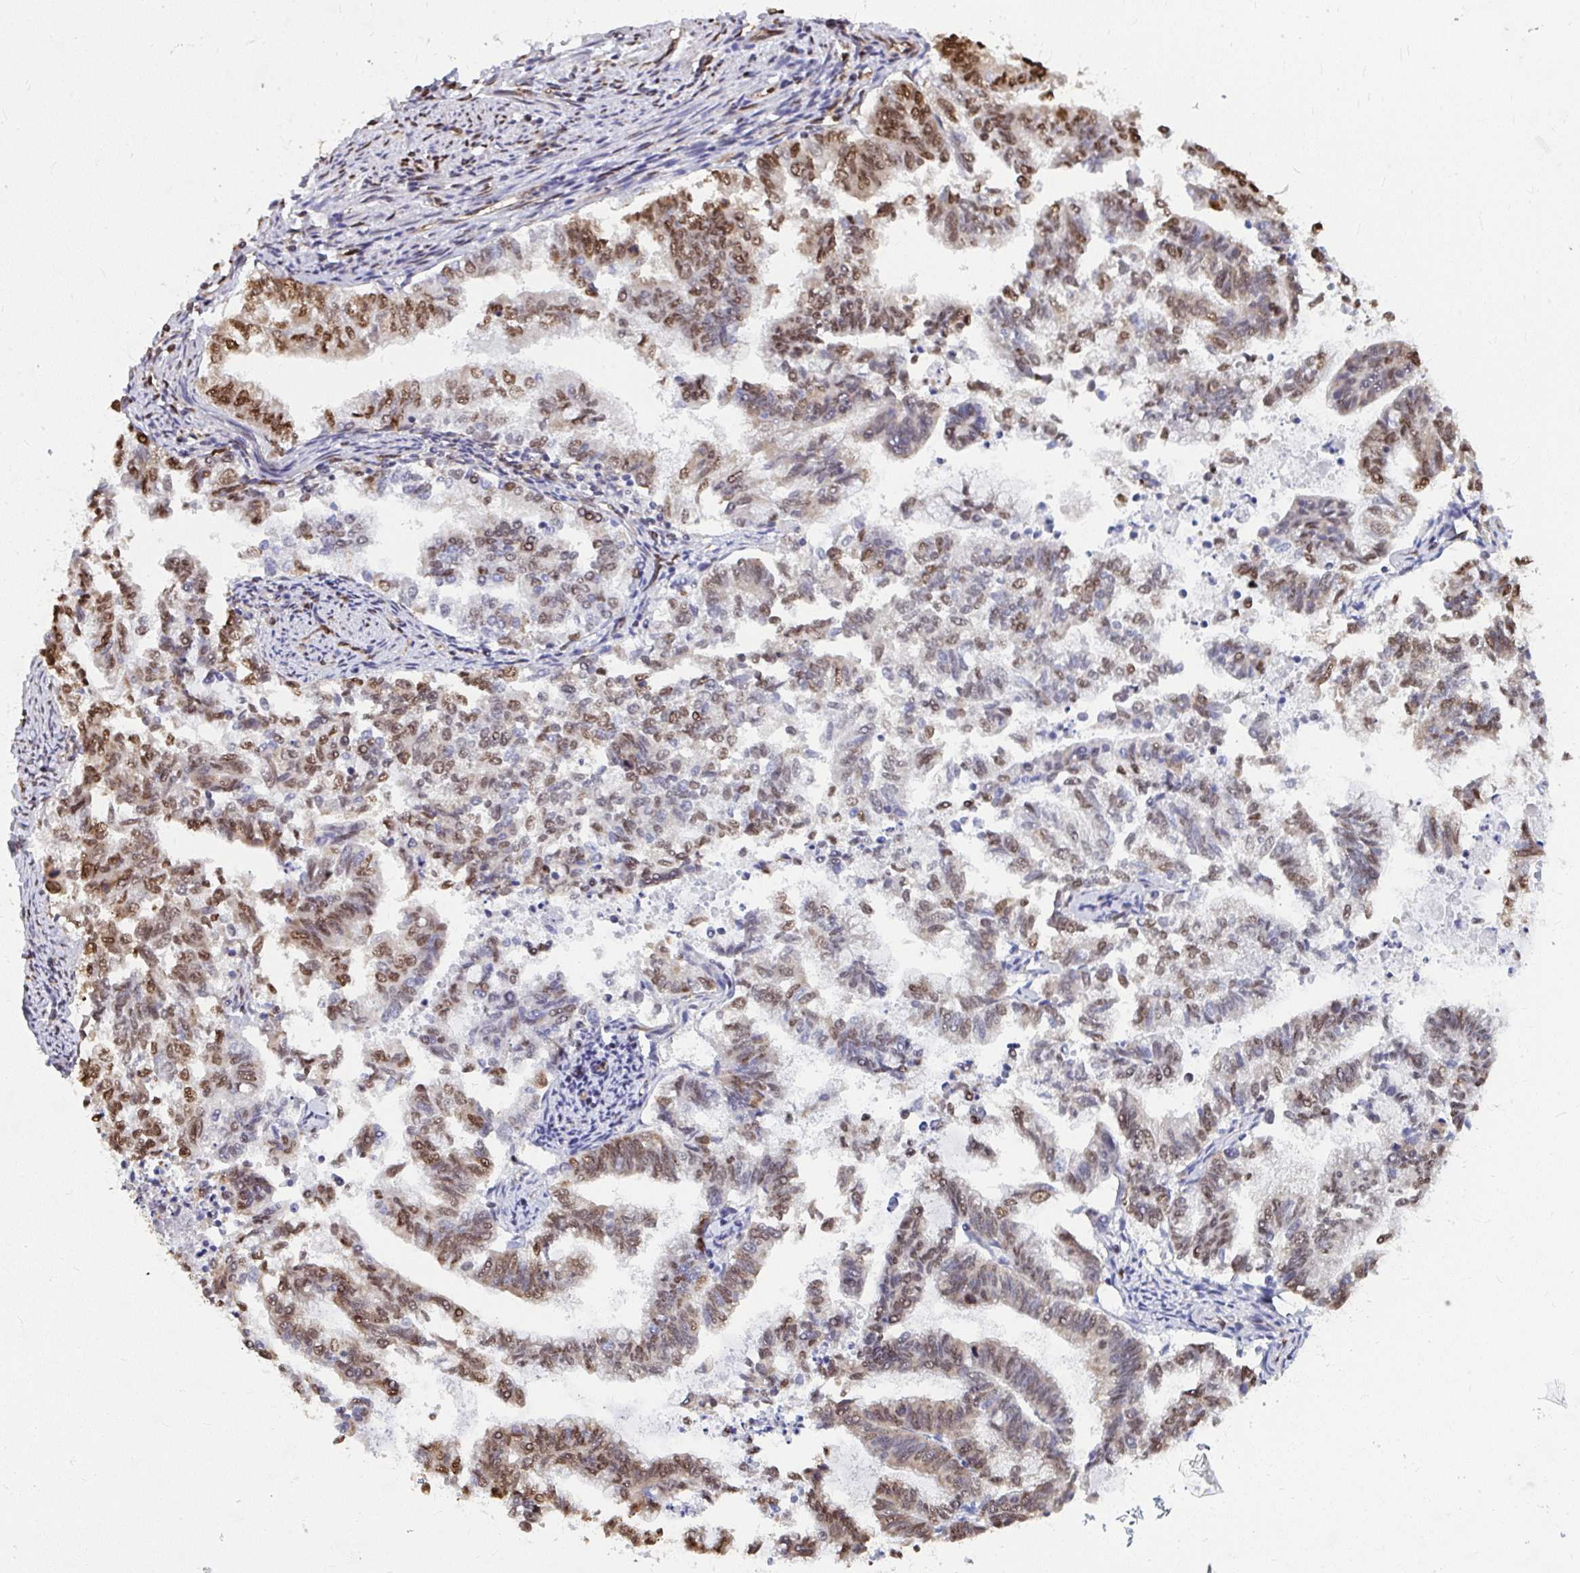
{"staining": {"intensity": "moderate", "quantity": "<25%", "location": "cytoplasmic/membranous,nuclear"}, "tissue": "endometrial cancer", "cell_type": "Tumor cells", "image_type": "cancer", "snomed": [{"axis": "morphology", "description": "Adenocarcinoma, NOS"}, {"axis": "topography", "description": "Endometrium"}], "caption": "Adenocarcinoma (endometrial) stained with DAB immunohistochemistry reveals low levels of moderate cytoplasmic/membranous and nuclear staining in about <25% of tumor cells.", "gene": "SYNCRIP", "patient": {"sex": "female", "age": 79}}